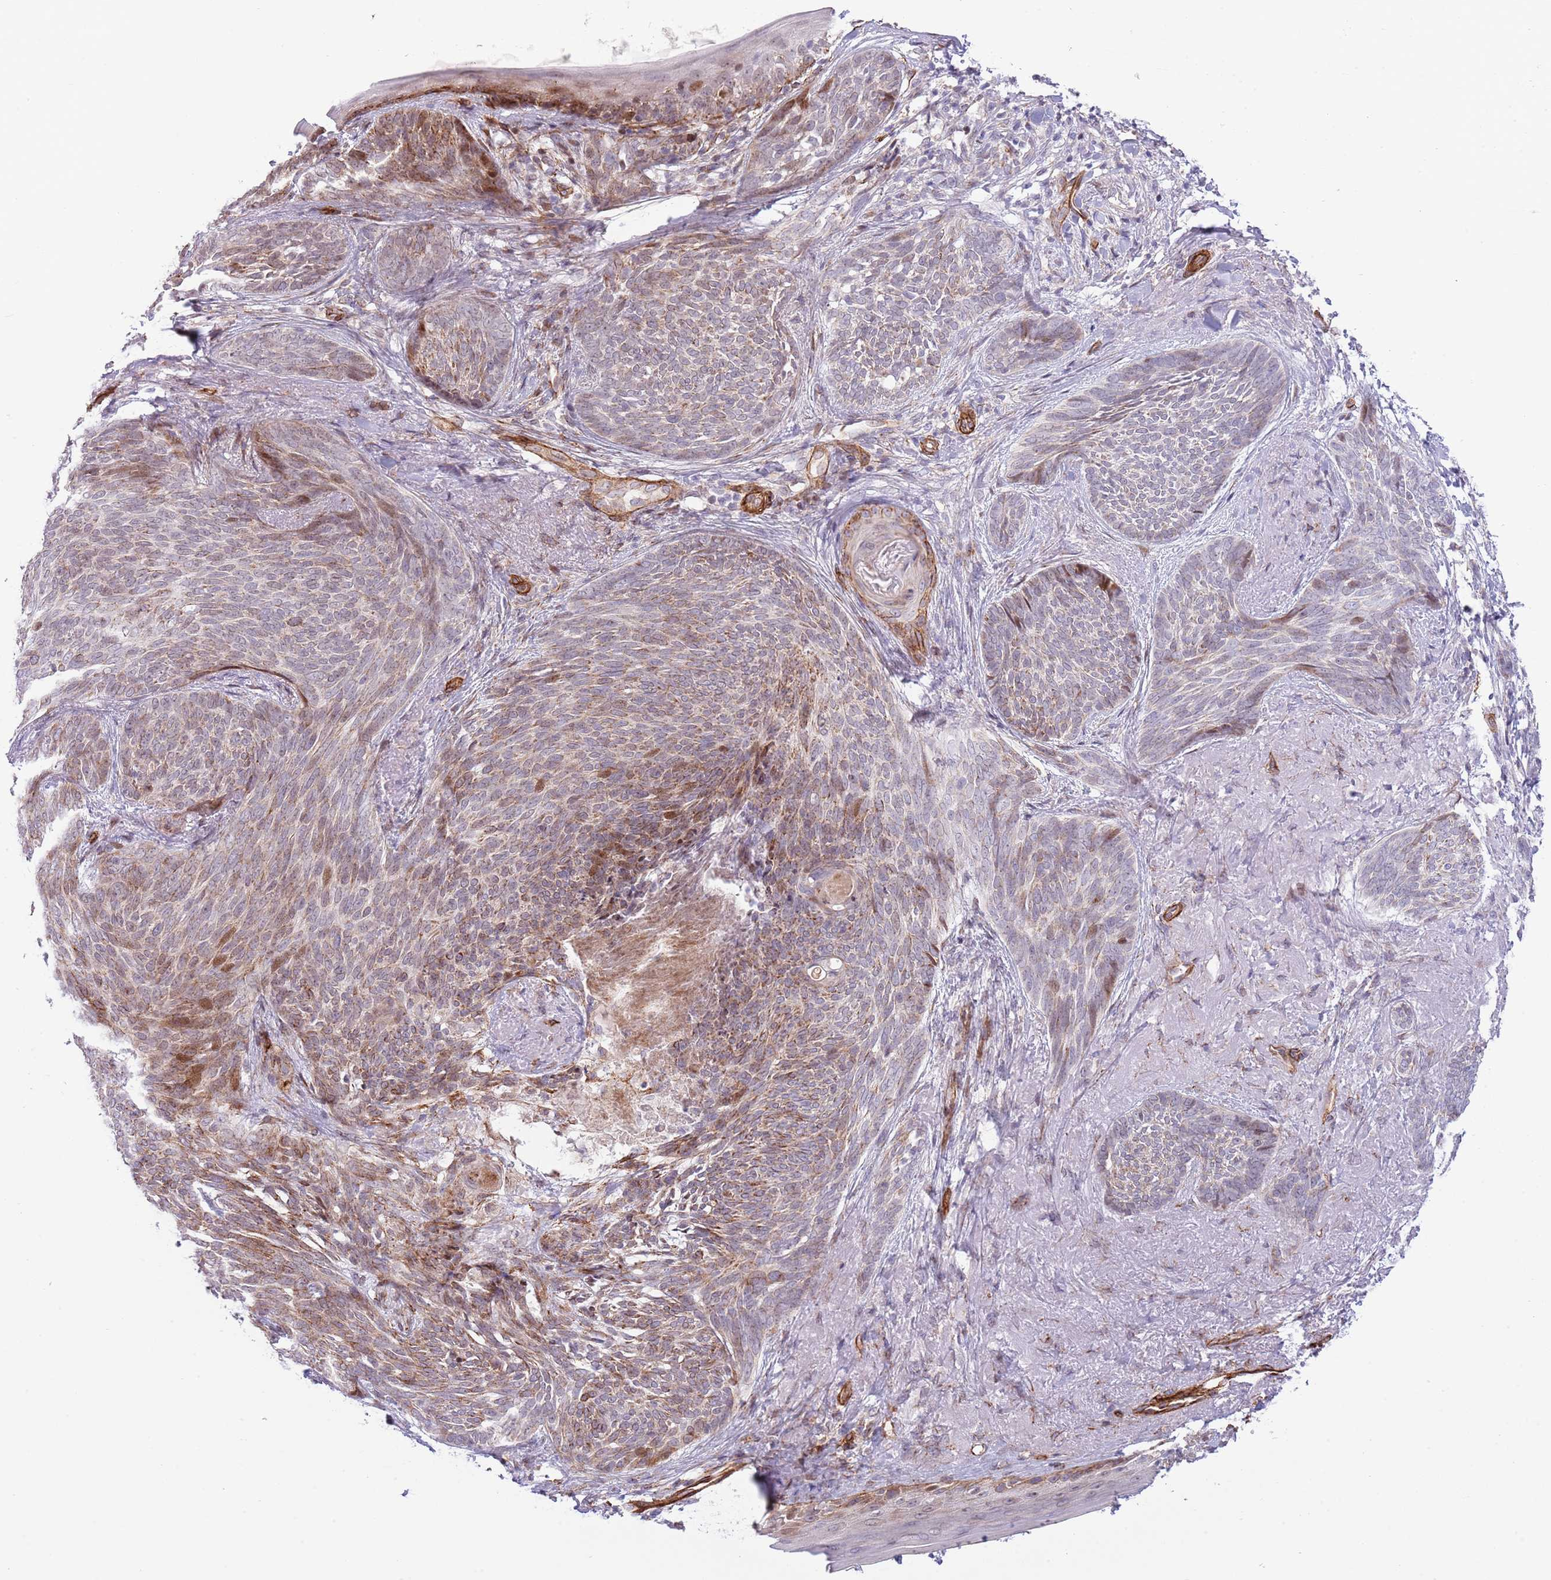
{"staining": {"intensity": "weak", "quantity": "25%-75%", "location": "cytoplasmic/membranous,nuclear"}, "tissue": "skin cancer", "cell_type": "Tumor cells", "image_type": "cancer", "snomed": [{"axis": "morphology", "description": "Basal cell carcinoma"}, {"axis": "topography", "description": "Skin"}], "caption": "Immunohistochemistry of human skin cancer (basal cell carcinoma) reveals low levels of weak cytoplasmic/membranous and nuclear expression in approximately 25%-75% of tumor cells. The protein is shown in brown color, while the nuclei are stained blue.", "gene": "NEK3", "patient": {"sex": "female", "age": 86}}